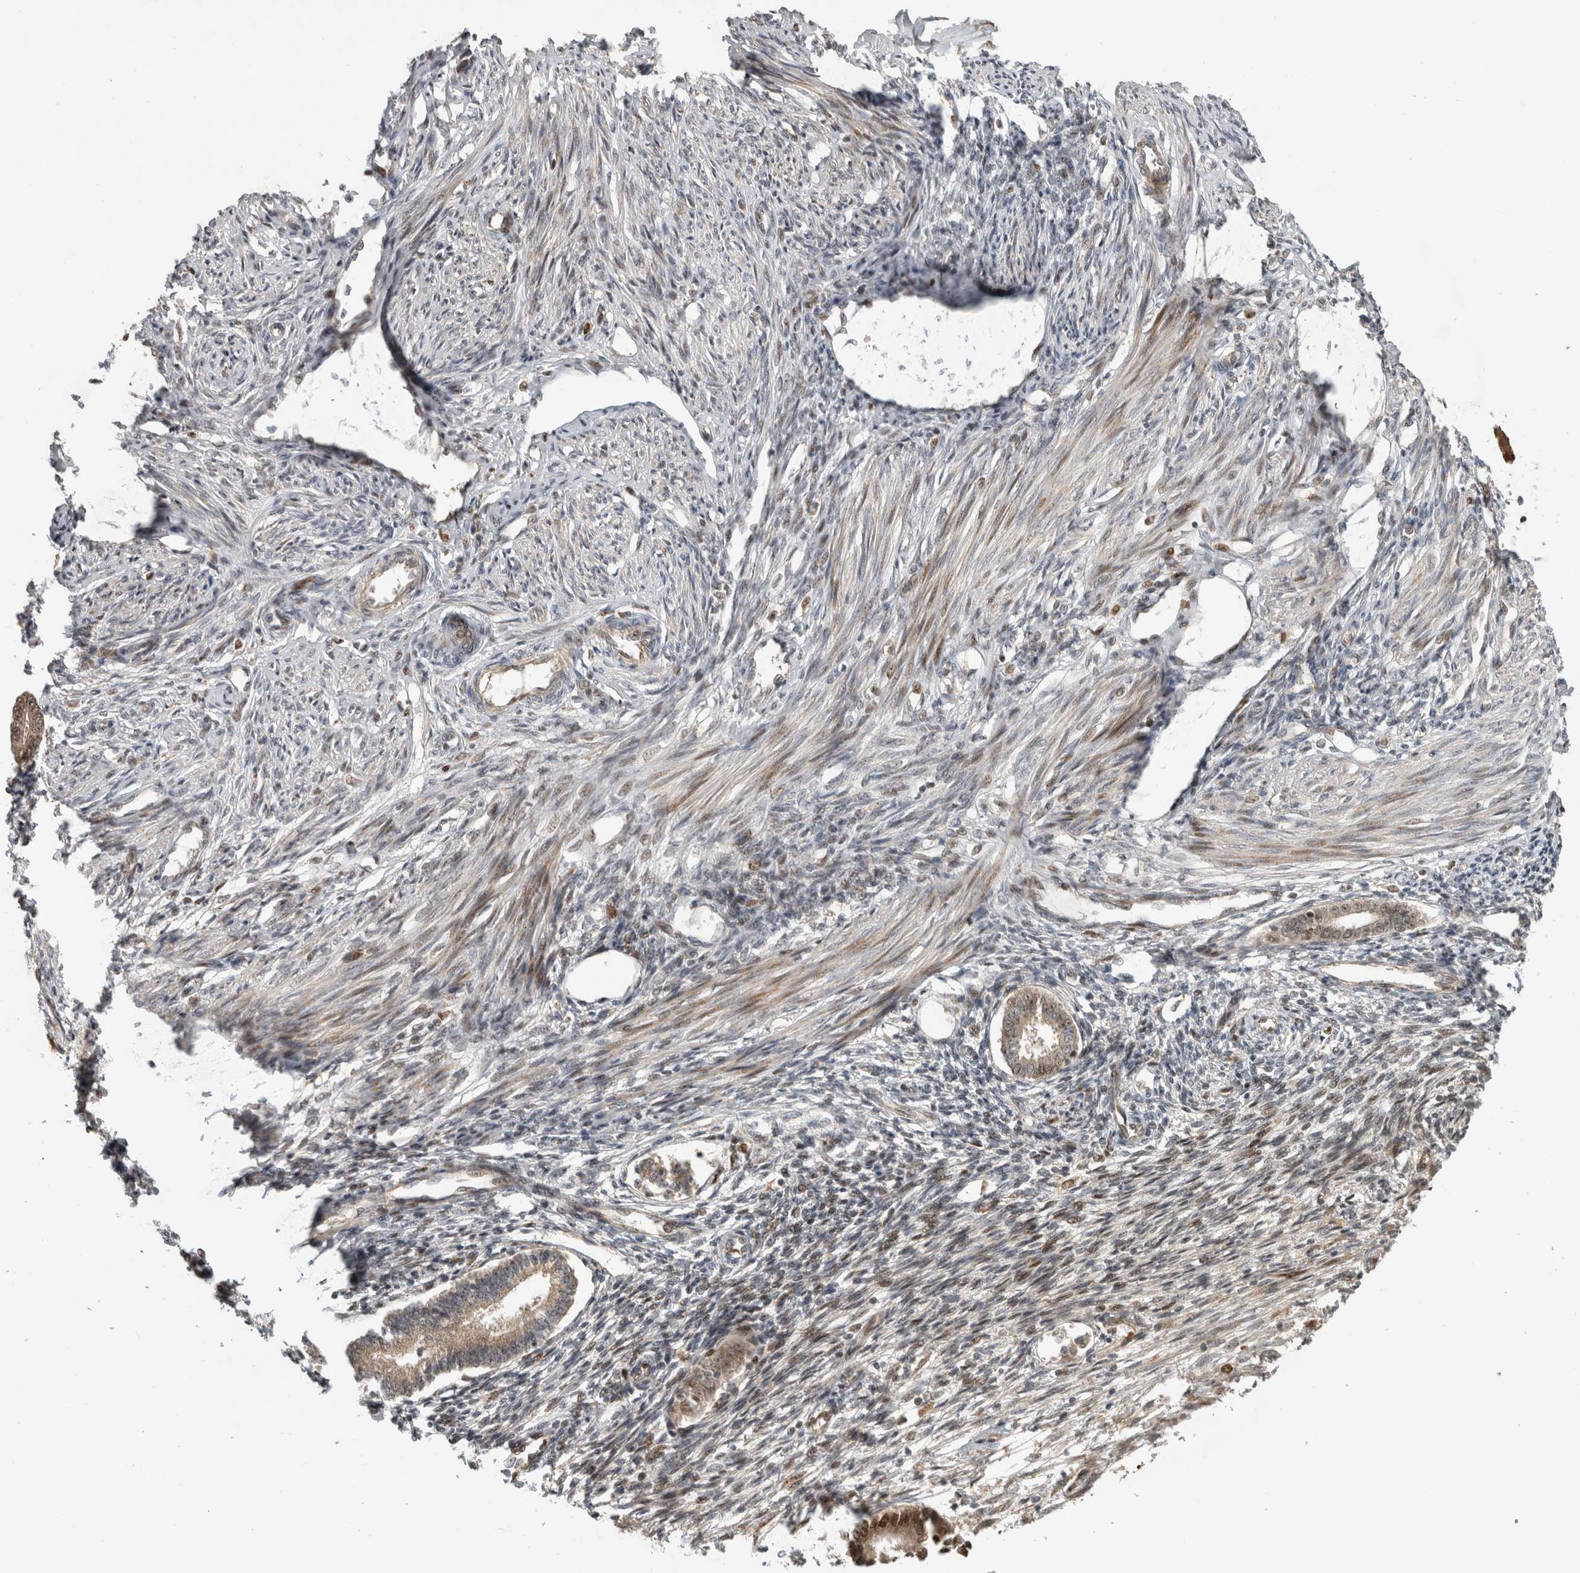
{"staining": {"intensity": "moderate", "quantity": "25%-75%", "location": "cytoplasmic/membranous,nuclear"}, "tissue": "endometrium", "cell_type": "Cells in endometrial stroma", "image_type": "normal", "snomed": [{"axis": "morphology", "description": "Normal tissue, NOS"}, {"axis": "topography", "description": "Endometrium"}], "caption": "This is an image of immunohistochemistry (IHC) staining of benign endometrium, which shows moderate staining in the cytoplasmic/membranous,nuclear of cells in endometrial stroma.", "gene": "INSRR", "patient": {"sex": "female", "age": 56}}